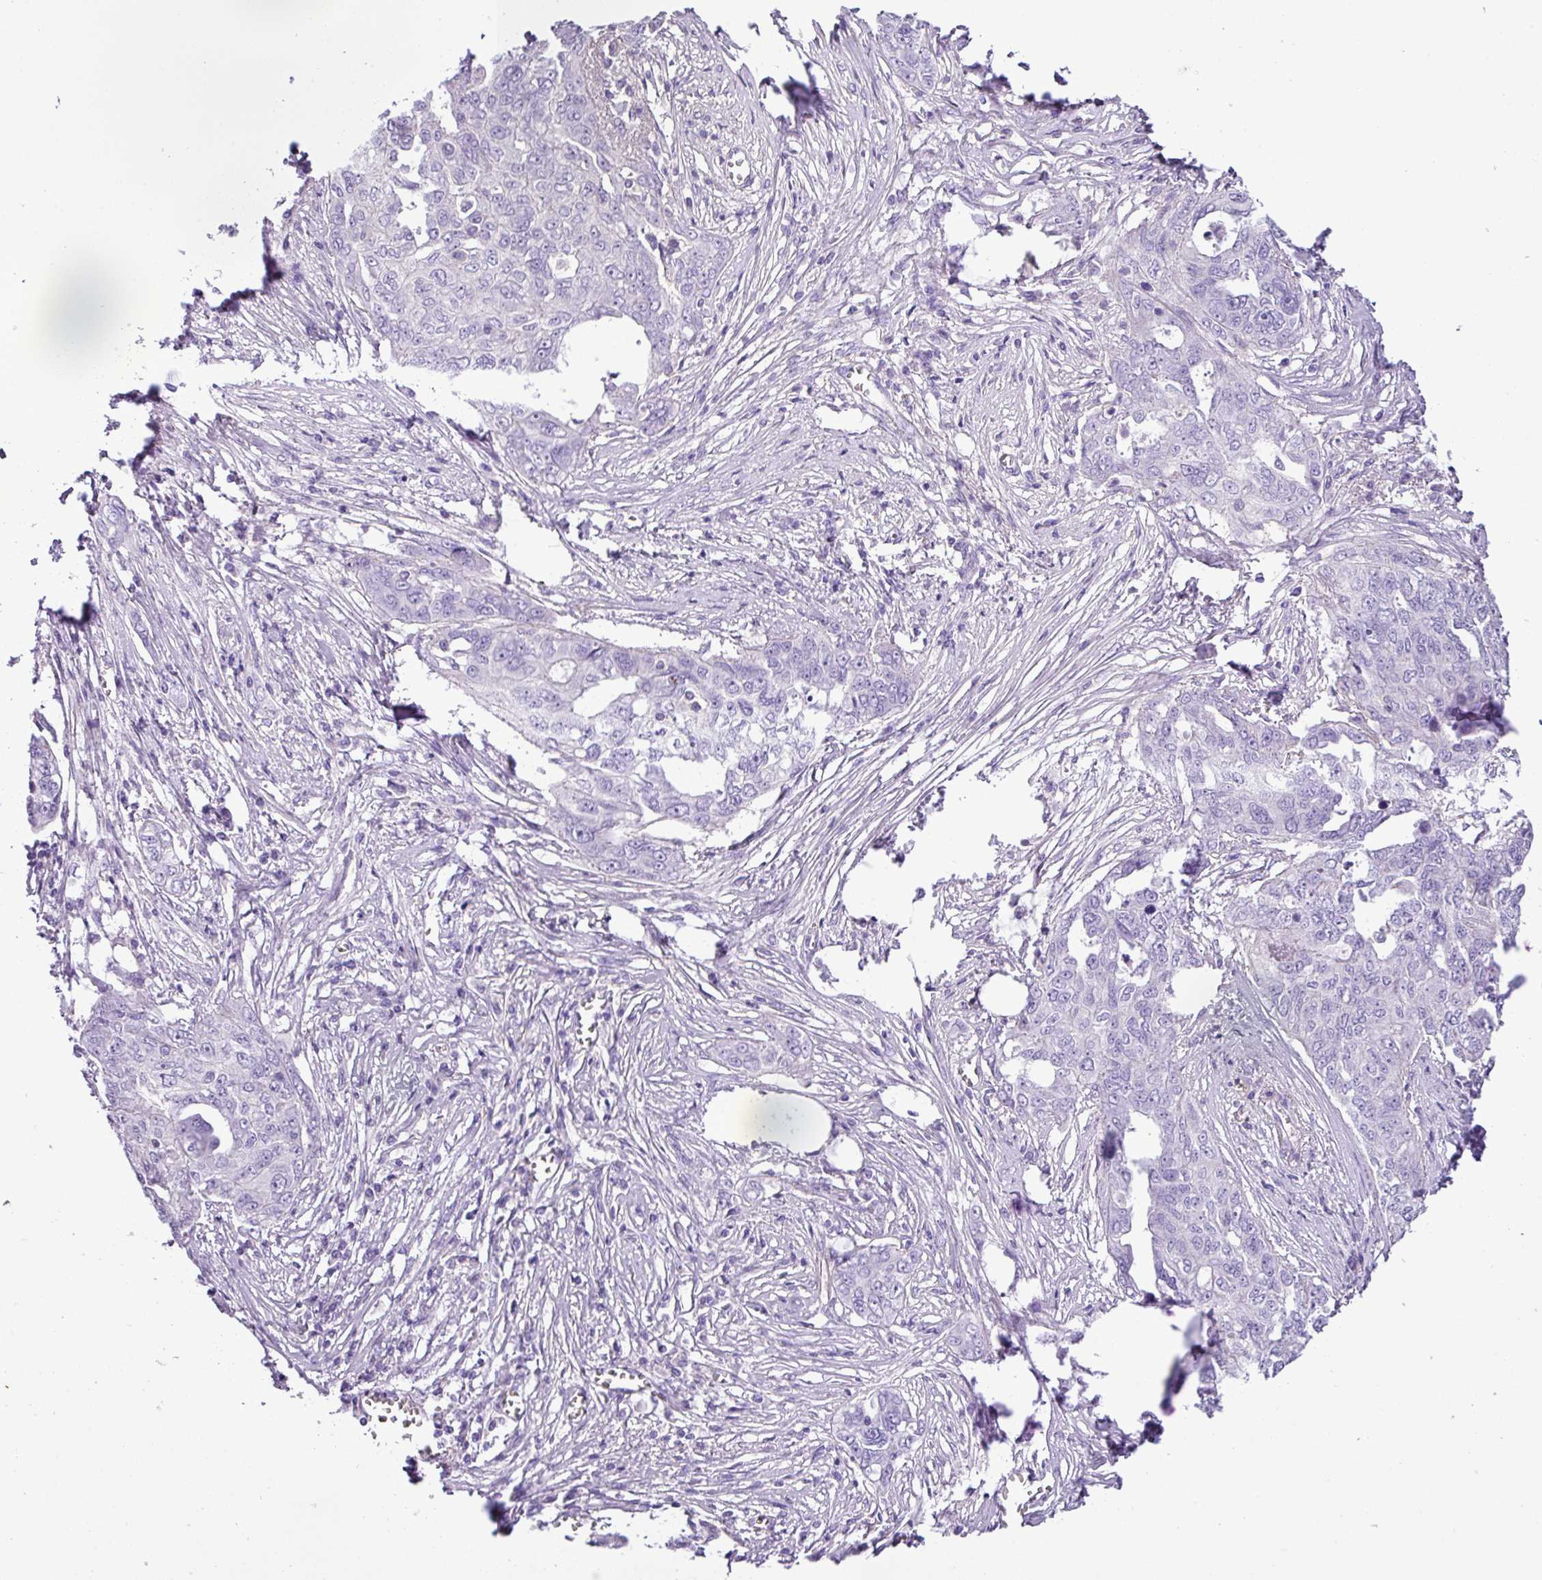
{"staining": {"intensity": "negative", "quantity": "none", "location": "none"}, "tissue": "ovarian cancer", "cell_type": "Tumor cells", "image_type": "cancer", "snomed": [{"axis": "morphology", "description": "Carcinoma, endometroid"}, {"axis": "topography", "description": "Ovary"}], "caption": "Tumor cells show no significant protein staining in ovarian cancer.", "gene": "ZNF334", "patient": {"sex": "female", "age": 70}}